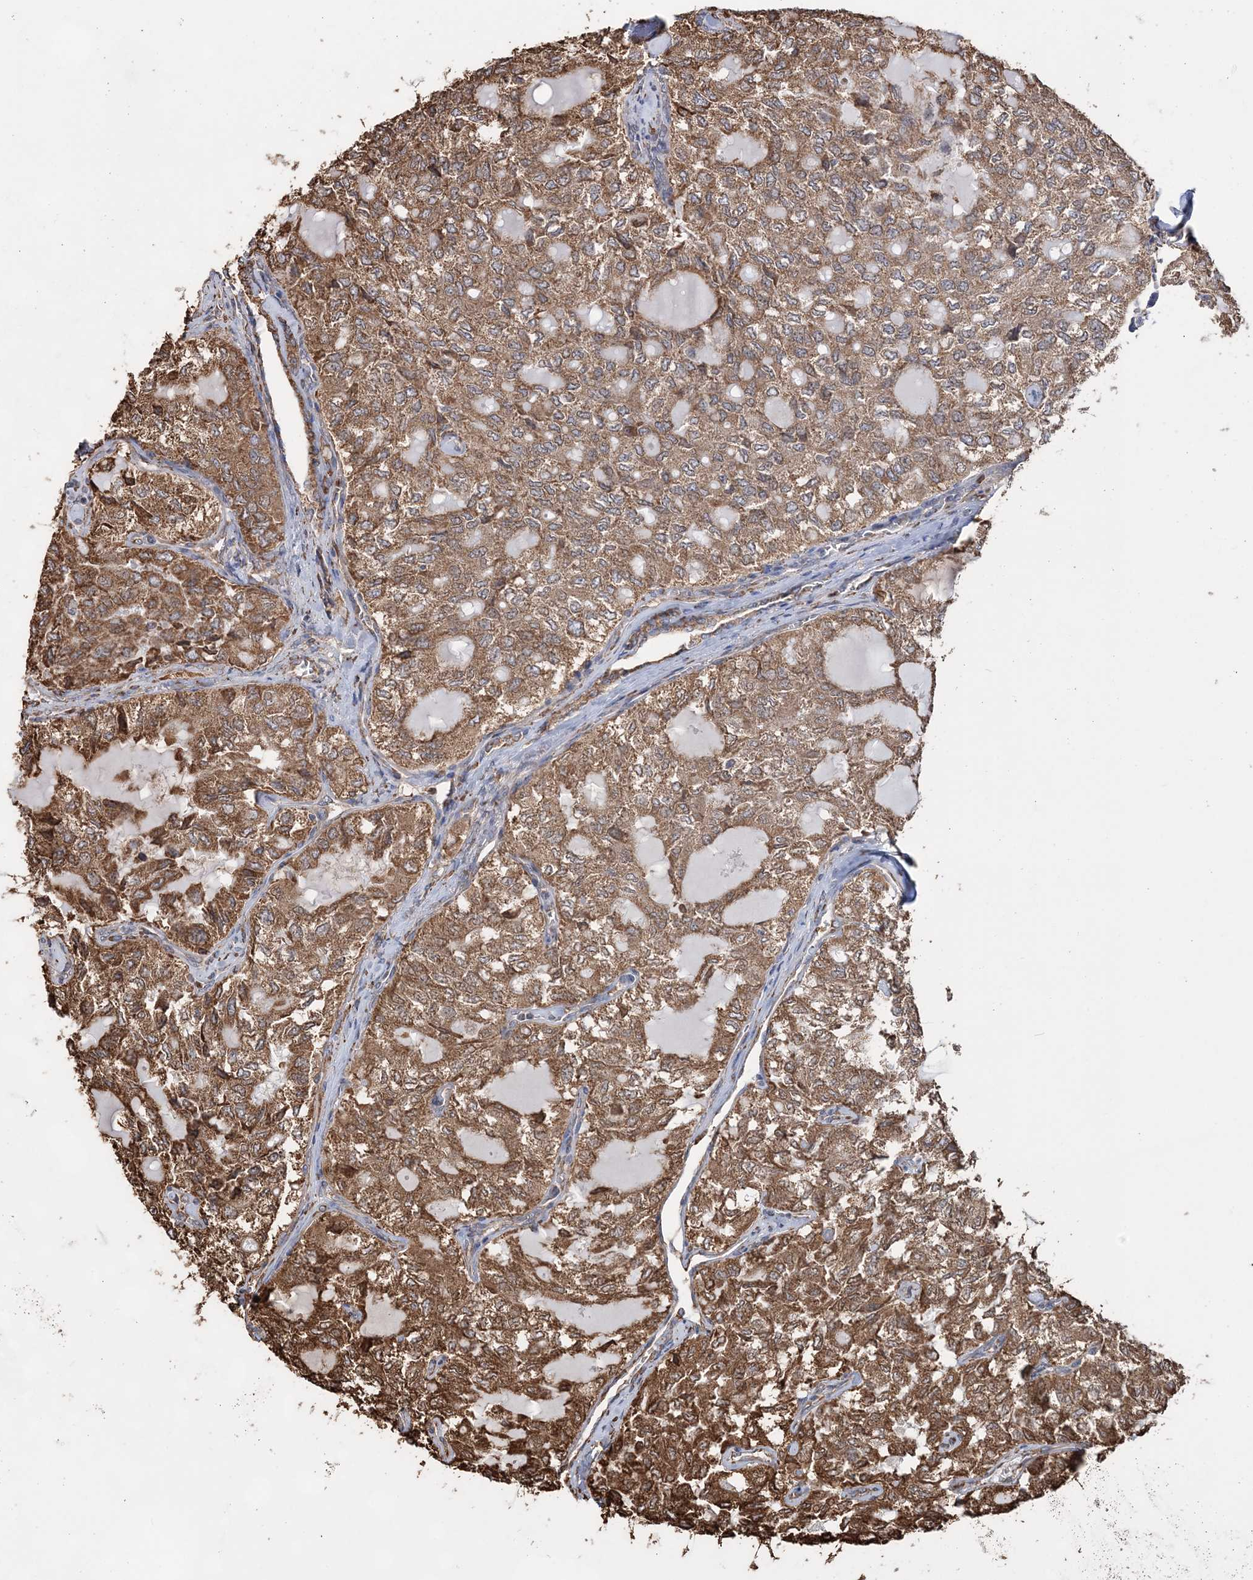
{"staining": {"intensity": "moderate", "quantity": ">75%", "location": "cytoplasmic/membranous"}, "tissue": "thyroid cancer", "cell_type": "Tumor cells", "image_type": "cancer", "snomed": [{"axis": "morphology", "description": "Follicular adenoma carcinoma, NOS"}, {"axis": "topography", "description": "Thyroid gland"}], "caption": "The image exhibits a brown stain indicating the presence of a protein in the cytoplasmic/membranous of tumor cells in thyroid cancer.", "gene": "WDR12", "patient": {"sex": "male", "age": 75}}